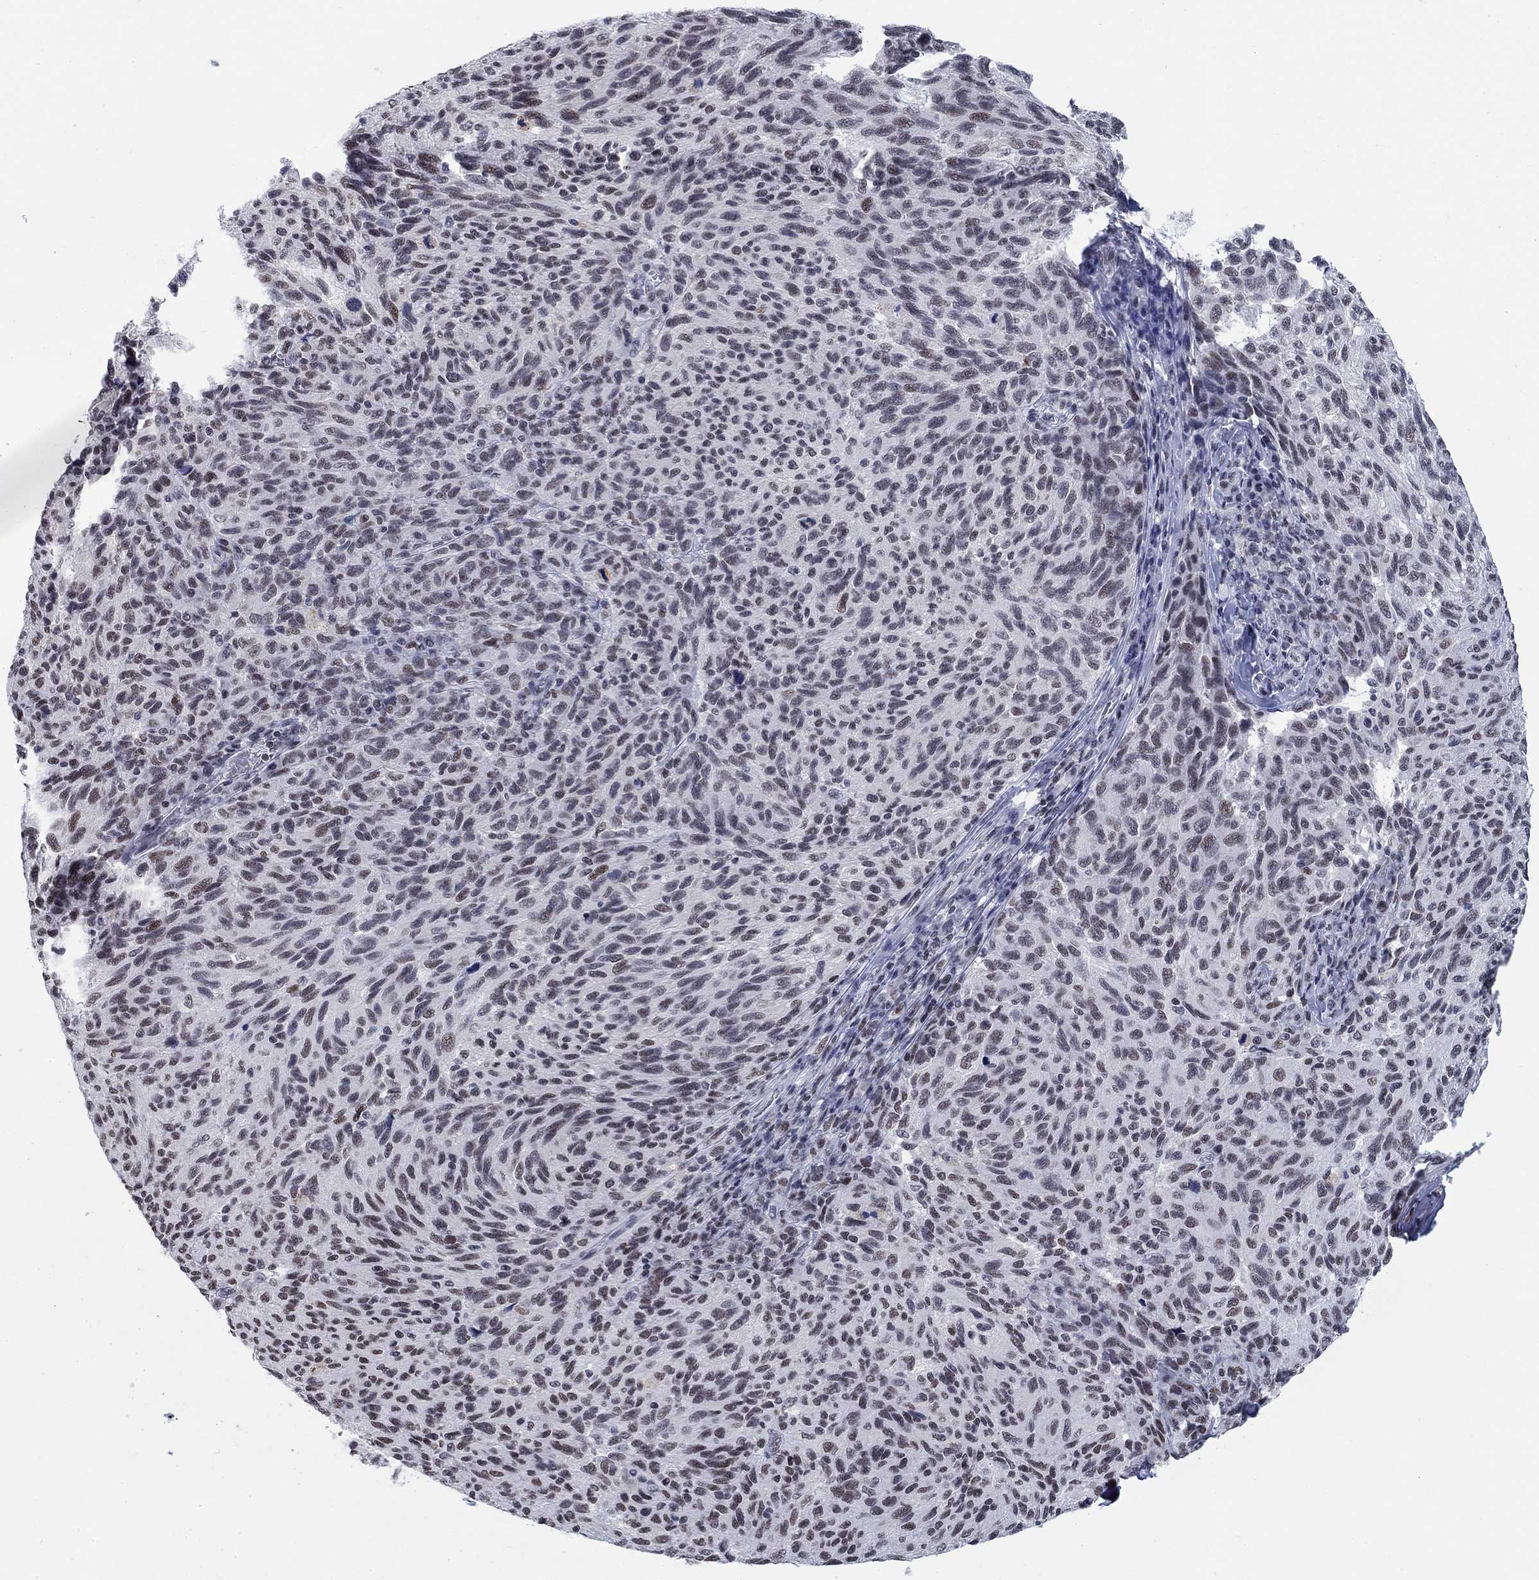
{"staining": {"intensity": "weak", "quantity": "<25%", "location": "nuclear"}, "tissue": "melanoma", "cell_type": "Tumor cells", "image_type": "cancer", "snomed": [{"axis": "morphology", "description": "Malignant melanoma, NOS"}, {"axis": "topography", "description": "Skin"}], "caption": "A micrograph of malignant melanoma stained for a protein reveals no brown staining in tumor cells.", "gene": "NPAS3", "patient": {"sex": "female", "age": 73}}